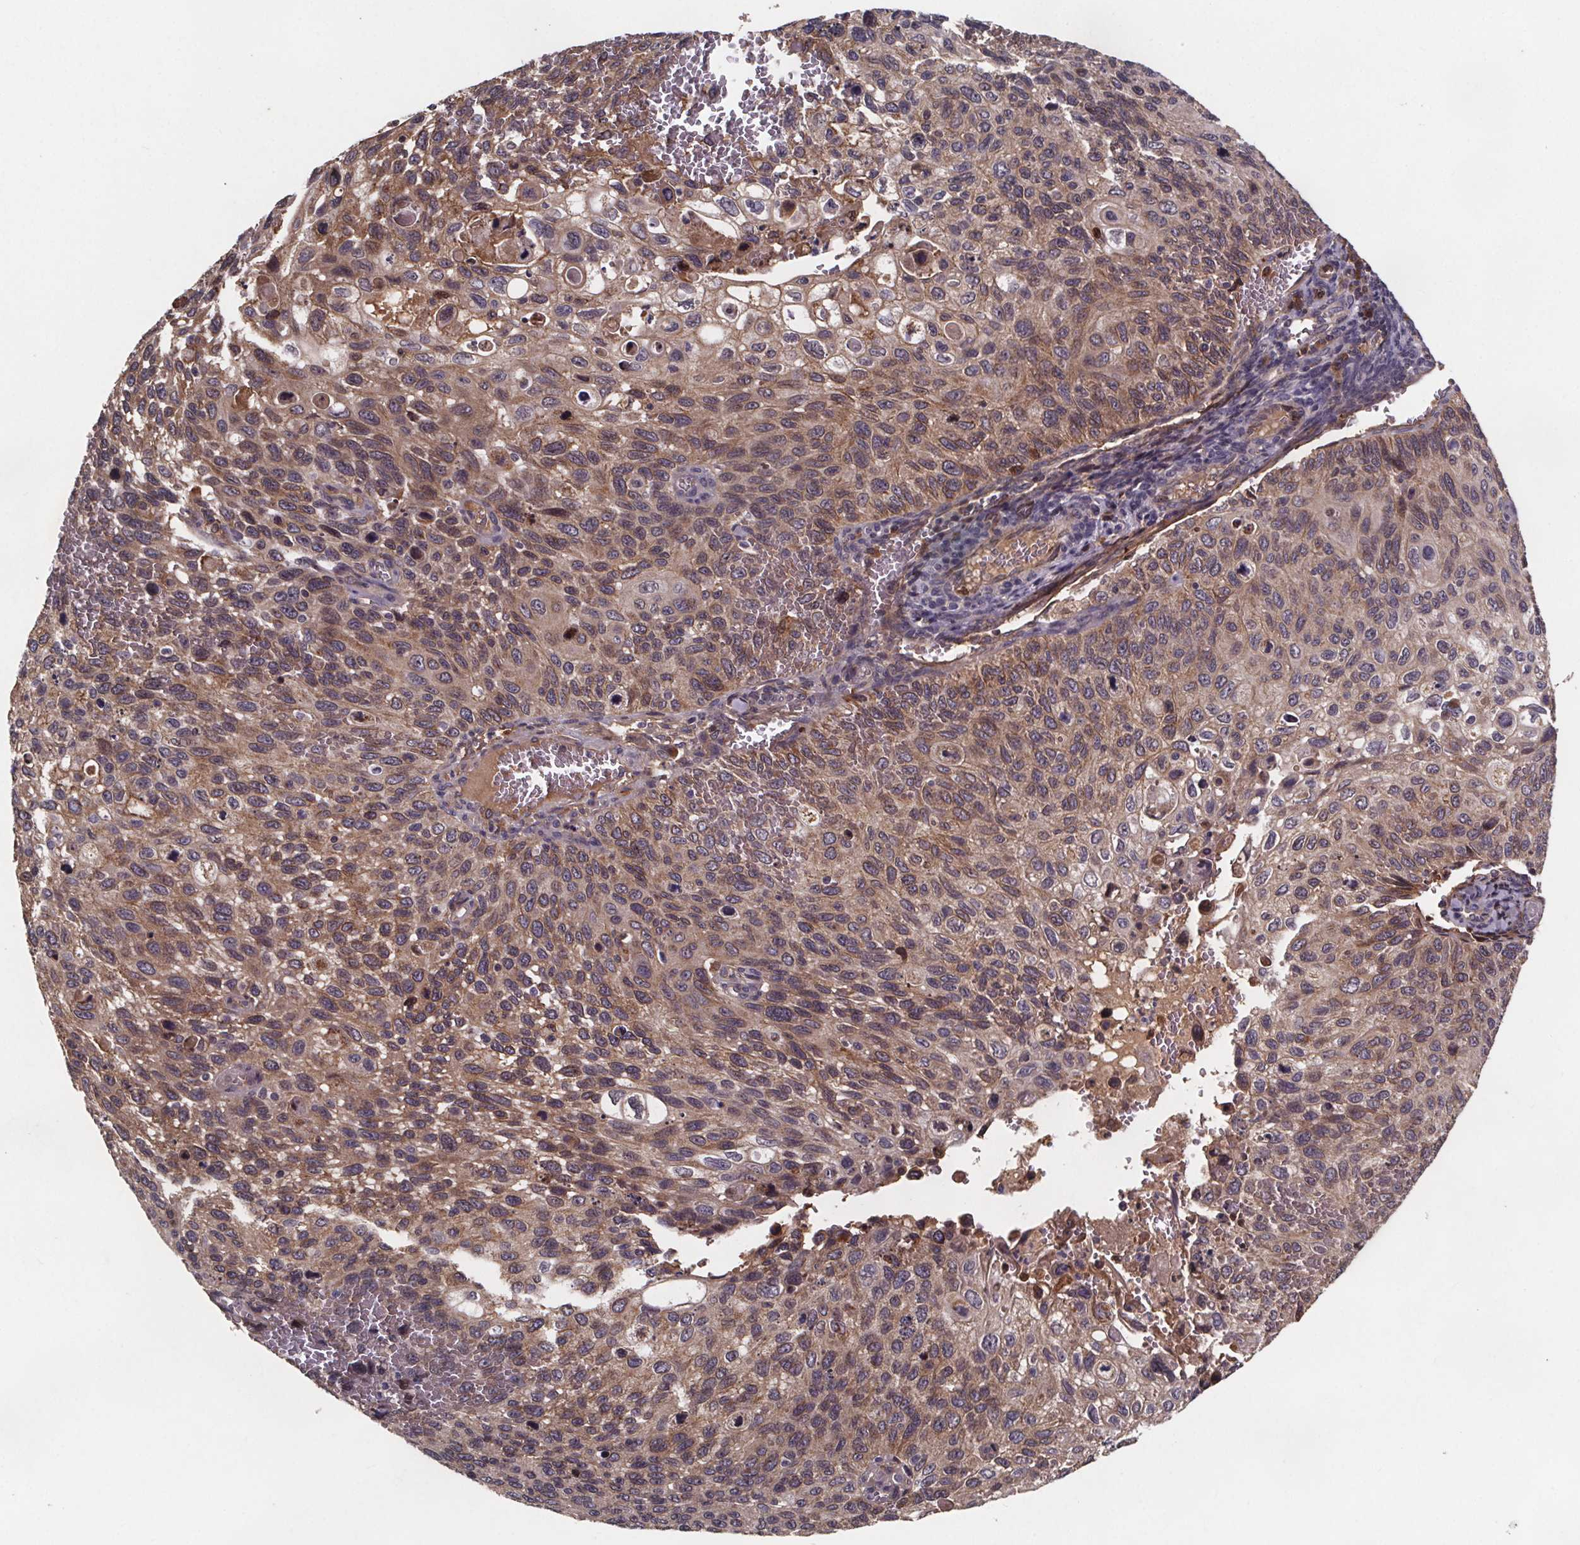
{"staining": {"intensity": "moderate", "quantity": "25%-75%", "location": "cytoplasmic/membranous"}, "tissue": "cervical cancer", "cell_type": "Tumor cells", "image_type": "cancer", "snomed": [{"axis": "morphology", "description": "Squamous cell carcinoma, NOS"}, {"axis": "topography", "description": "Cervix"}], "caption": "A high-resolution histopathology image shows immunohistochemistry (IHC) staining of cervical squamous cell carcinoma, which reveals moderate cytoplasmic/membranous staining in about 25%-75% of tumor cells.", "gene": "FASTKD3", "patient": {"sex": "female", "age": 70}}